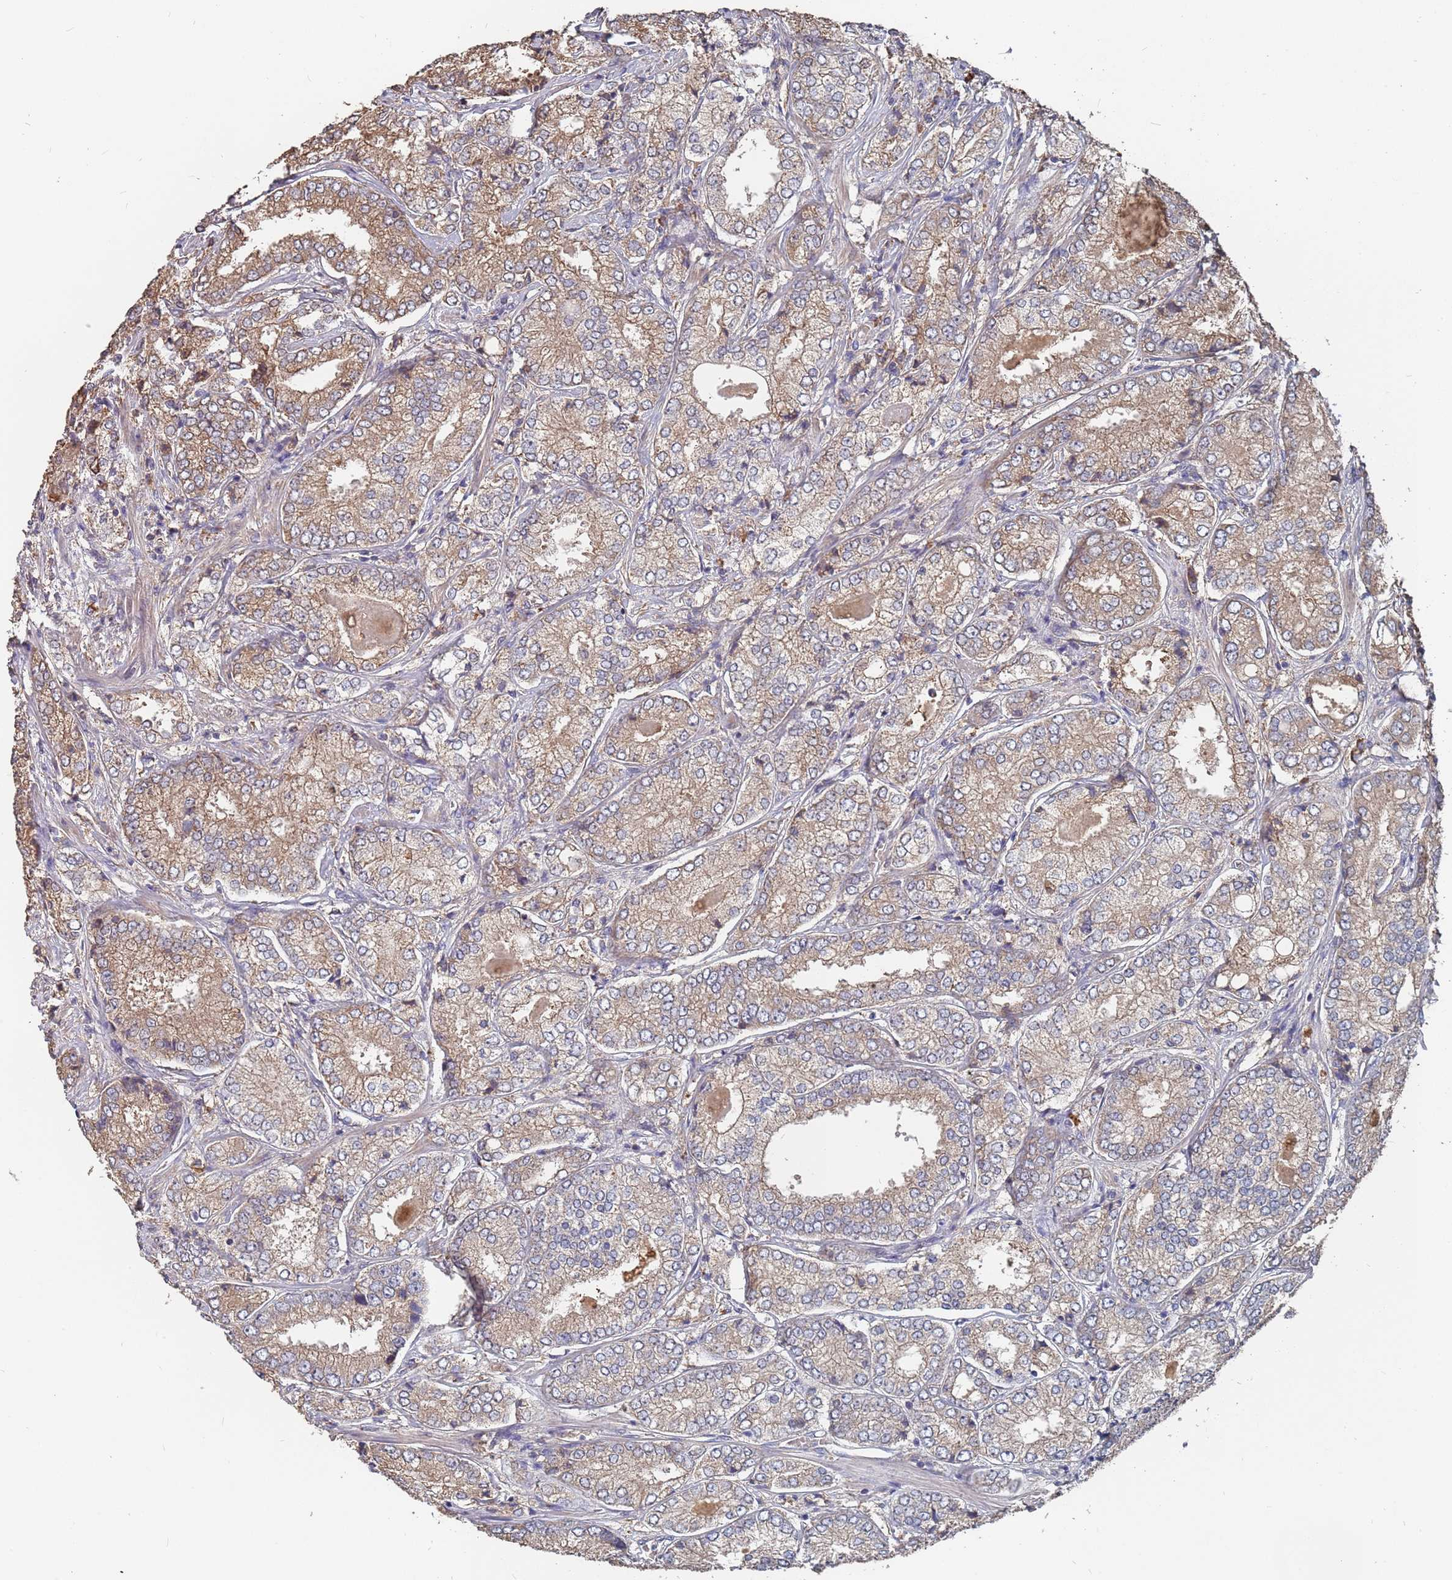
{"staining": {"intensity": "moderate", "quantity": "25%-75%", "location": "cytoplasmic/membranous"}, "tissue": "prostate cancer", "cell_type": "Tumor cells", "image_type": "cancer", "snomed": [{"axis": "morphology", "description": "Adenocarcinoma, High grade"}, {"axis": "topography", "description": "Prostate"}], "caption": "Immunohistochemistry photomicrograph of neoplastic tissue: high-grade adenocarcinoma (prostate) stained using immunohistochemistry demonstrates medium levels of moderate protein expression localized specifically in the cytoplasmic/membranous of tumor cells, appearing as a cytoplasmic/membranous brown color.", "gene": "ATG5", "patient": {"sex": "male", "age": 63}}